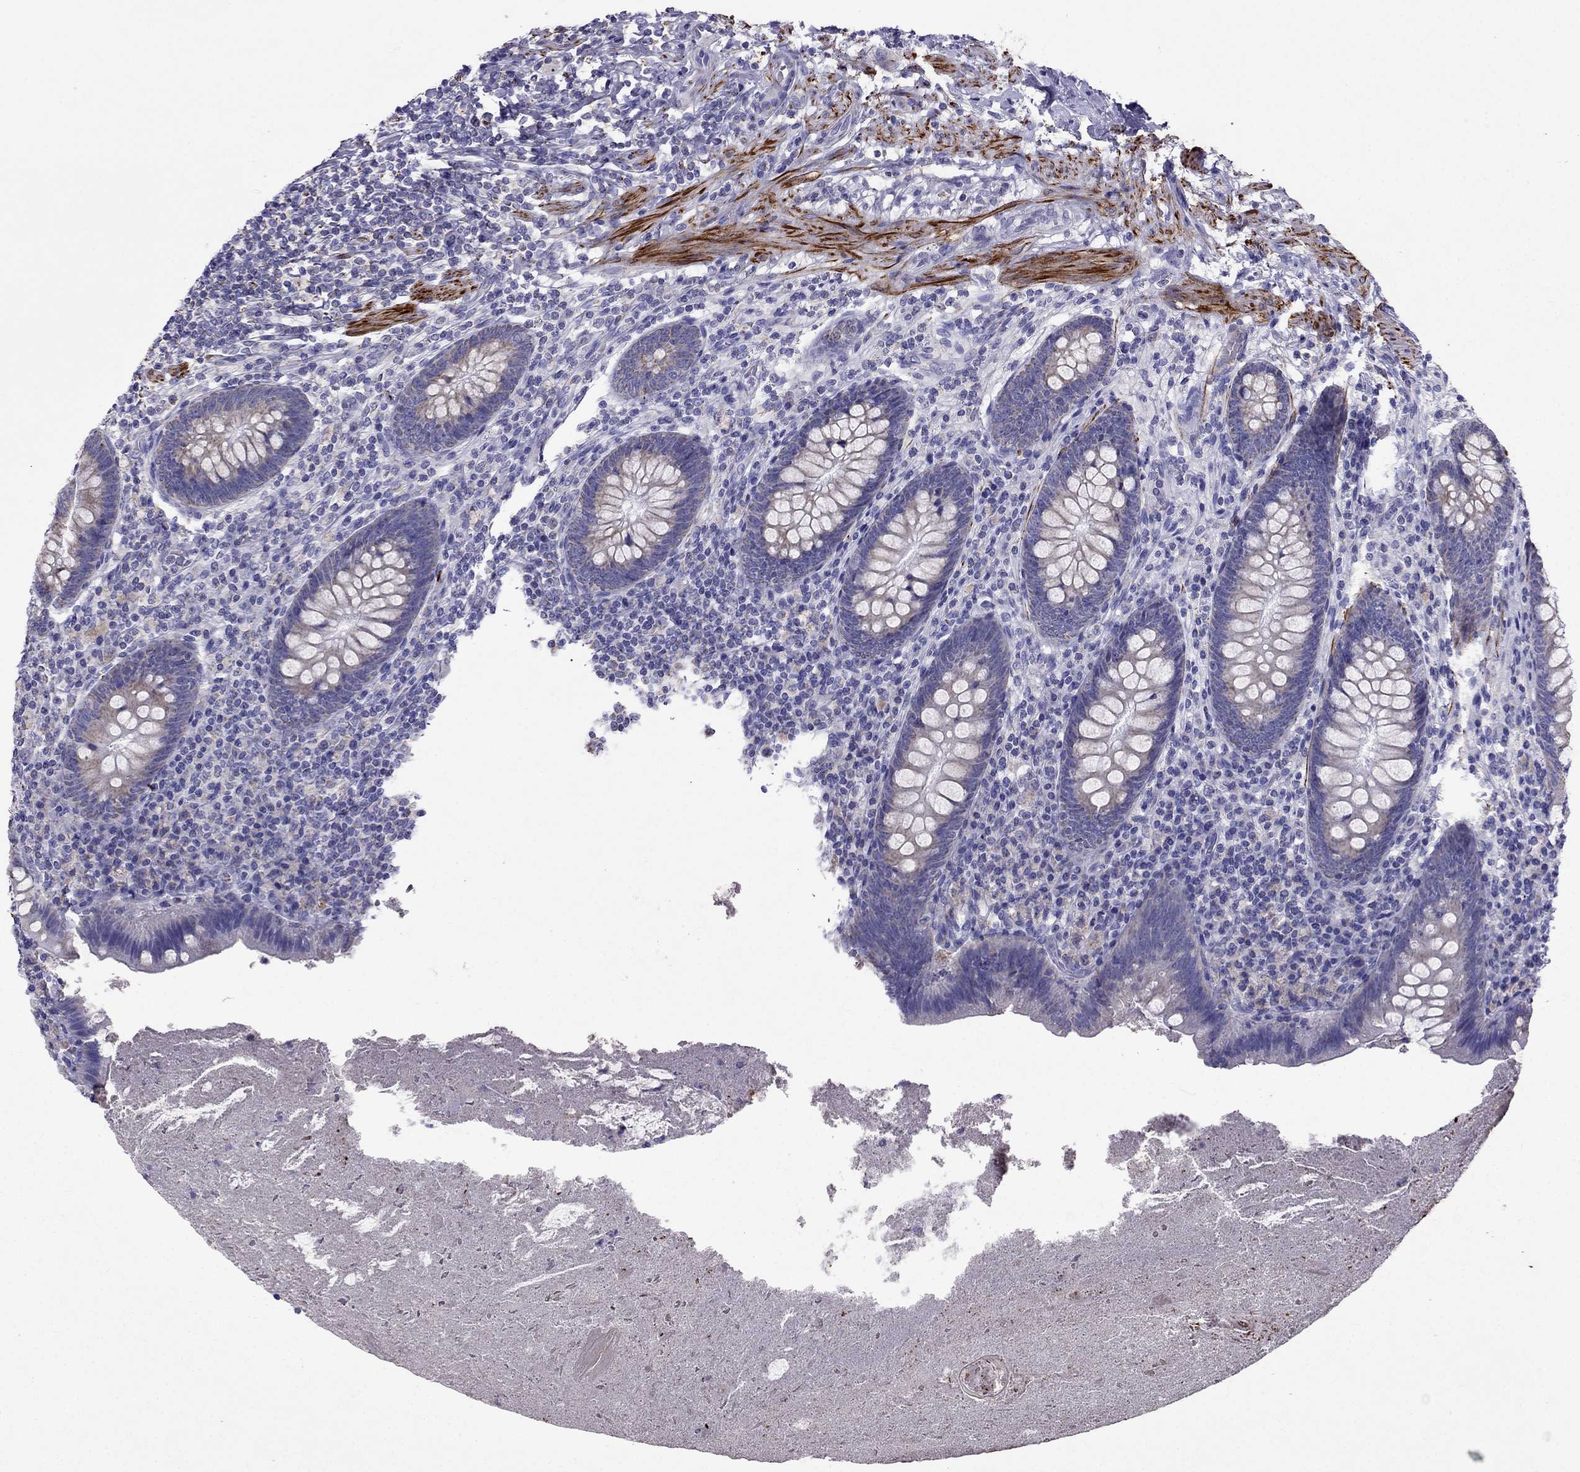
{"staining": {"intensity": "negative", "quantity": "none", "location": "none"}, "tissue": "appendix", "cell_type": "Glandular cells", "image_type": "normal", "snomed": [{"axis": "morphology", "description": "Normal tissue, NOS"}, {"axis": "topography", "description": "Appendix"}], "caption": "Immunohistochemical staining of unremarkable human appendix displays no significant staining in glandular cells. (DAB (3,3'-diaminobenzidine) IHC, high magnification).", "gene": "DSC1", "patient": {"sex": "male", "age": 47}}